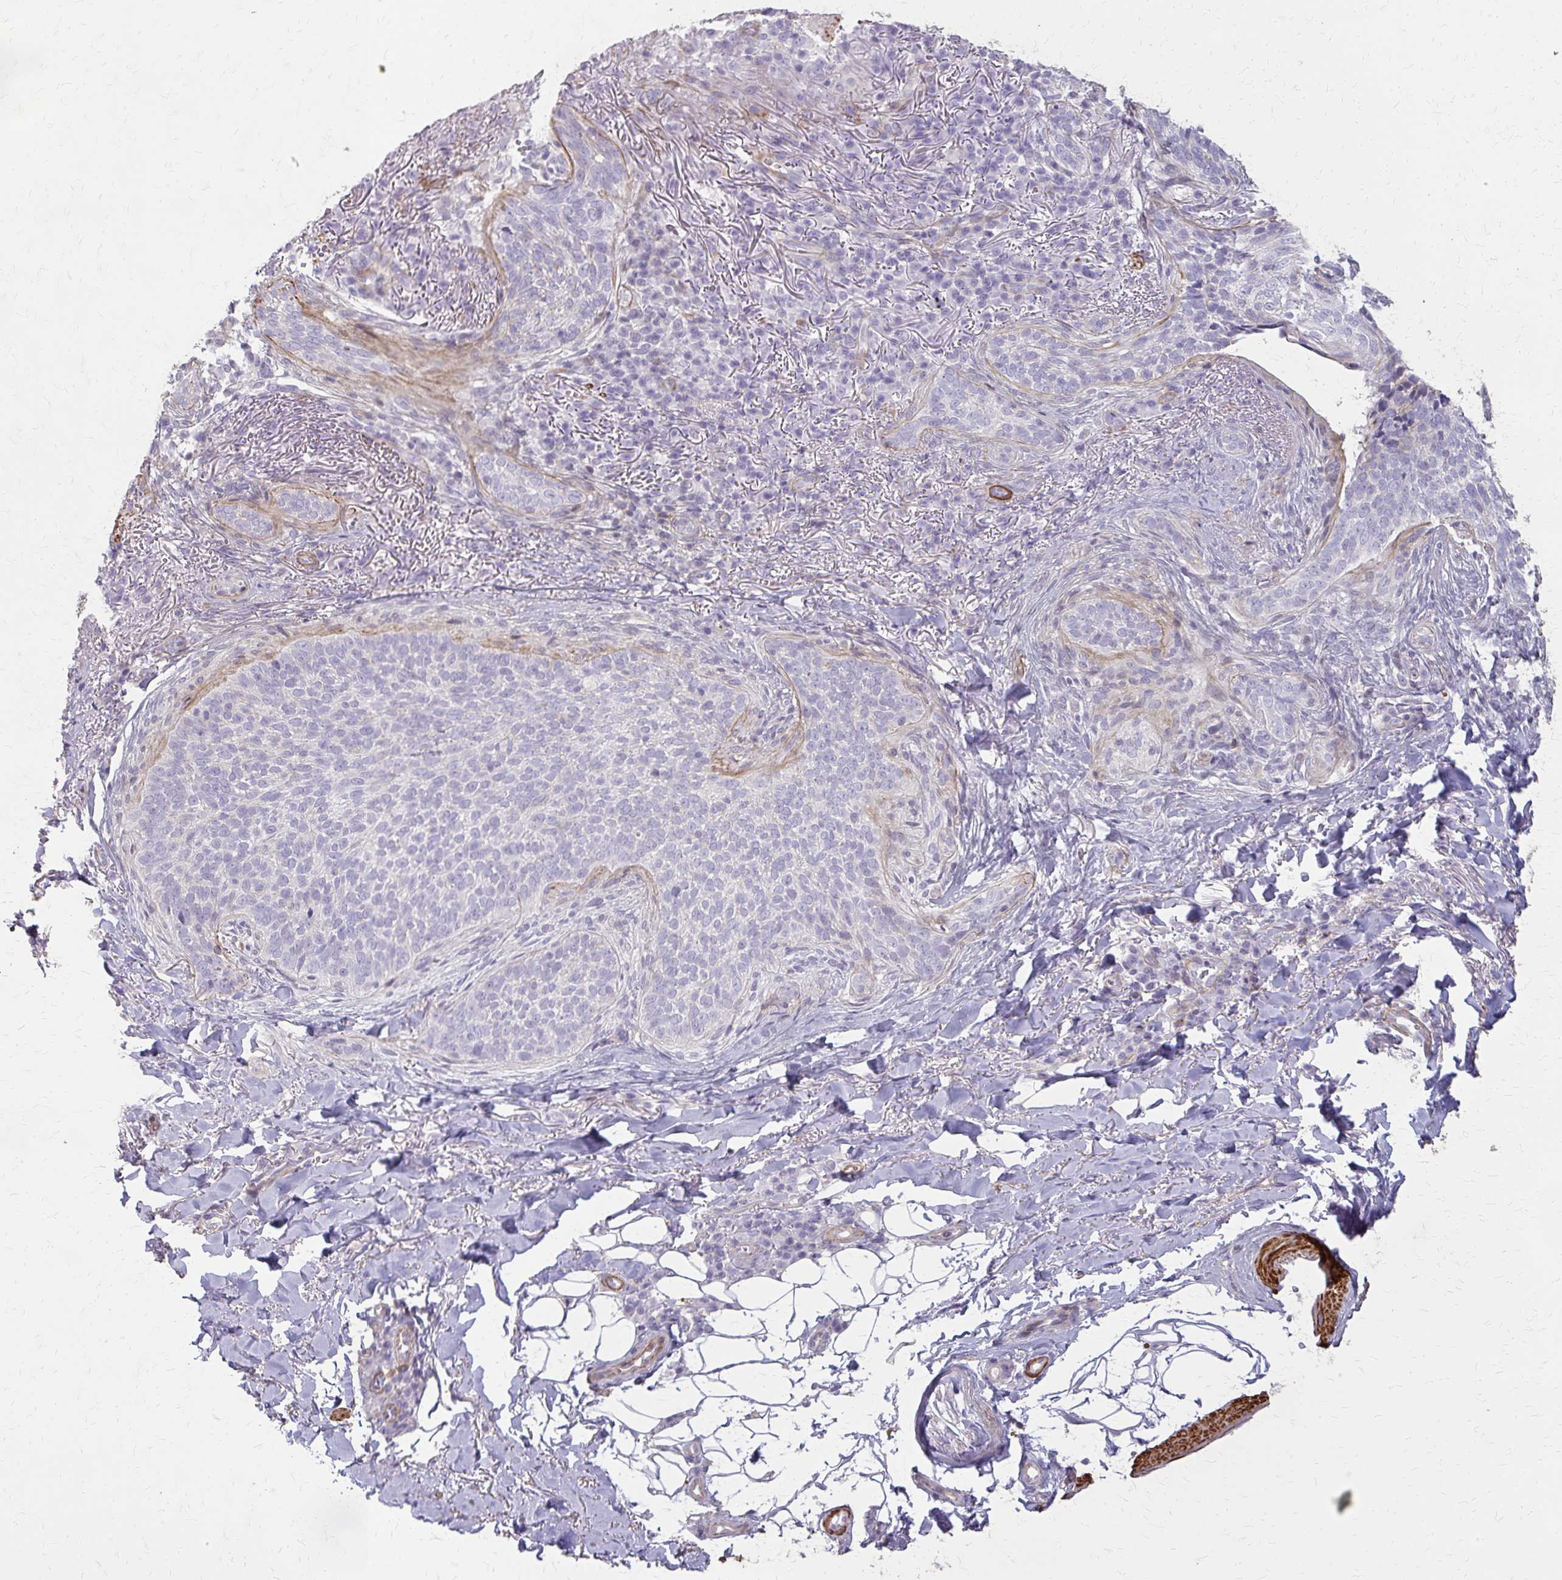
{"staining": {"intensity": "negative", "quantity": "none", "location": "none"}, "tissue": "skin cancer", "cell_type": "Tumor cells", "image_type": "cancer", "snomed": [{"axis": "morphology", "description": "Basal cell carcinoma"}, {"axis": "topography", "description": "Skin"}, {"axis": "topography", "description": "Skin of head"}], "caption": "High magnification brightfield microscopy of skin basal cell carcinoma stained with DAB (3,3'-diaminobenzidine) (brown) and counterstained with hematoxylin (blue): tumor cells show no significant positivity. (DAB (3,3'-diaminobenzidine) immunohistochemistry visualized using brightfield microscopy, high magnification).", "gene": "TENM4", "patient": {"sex": "male", "age": 62}}